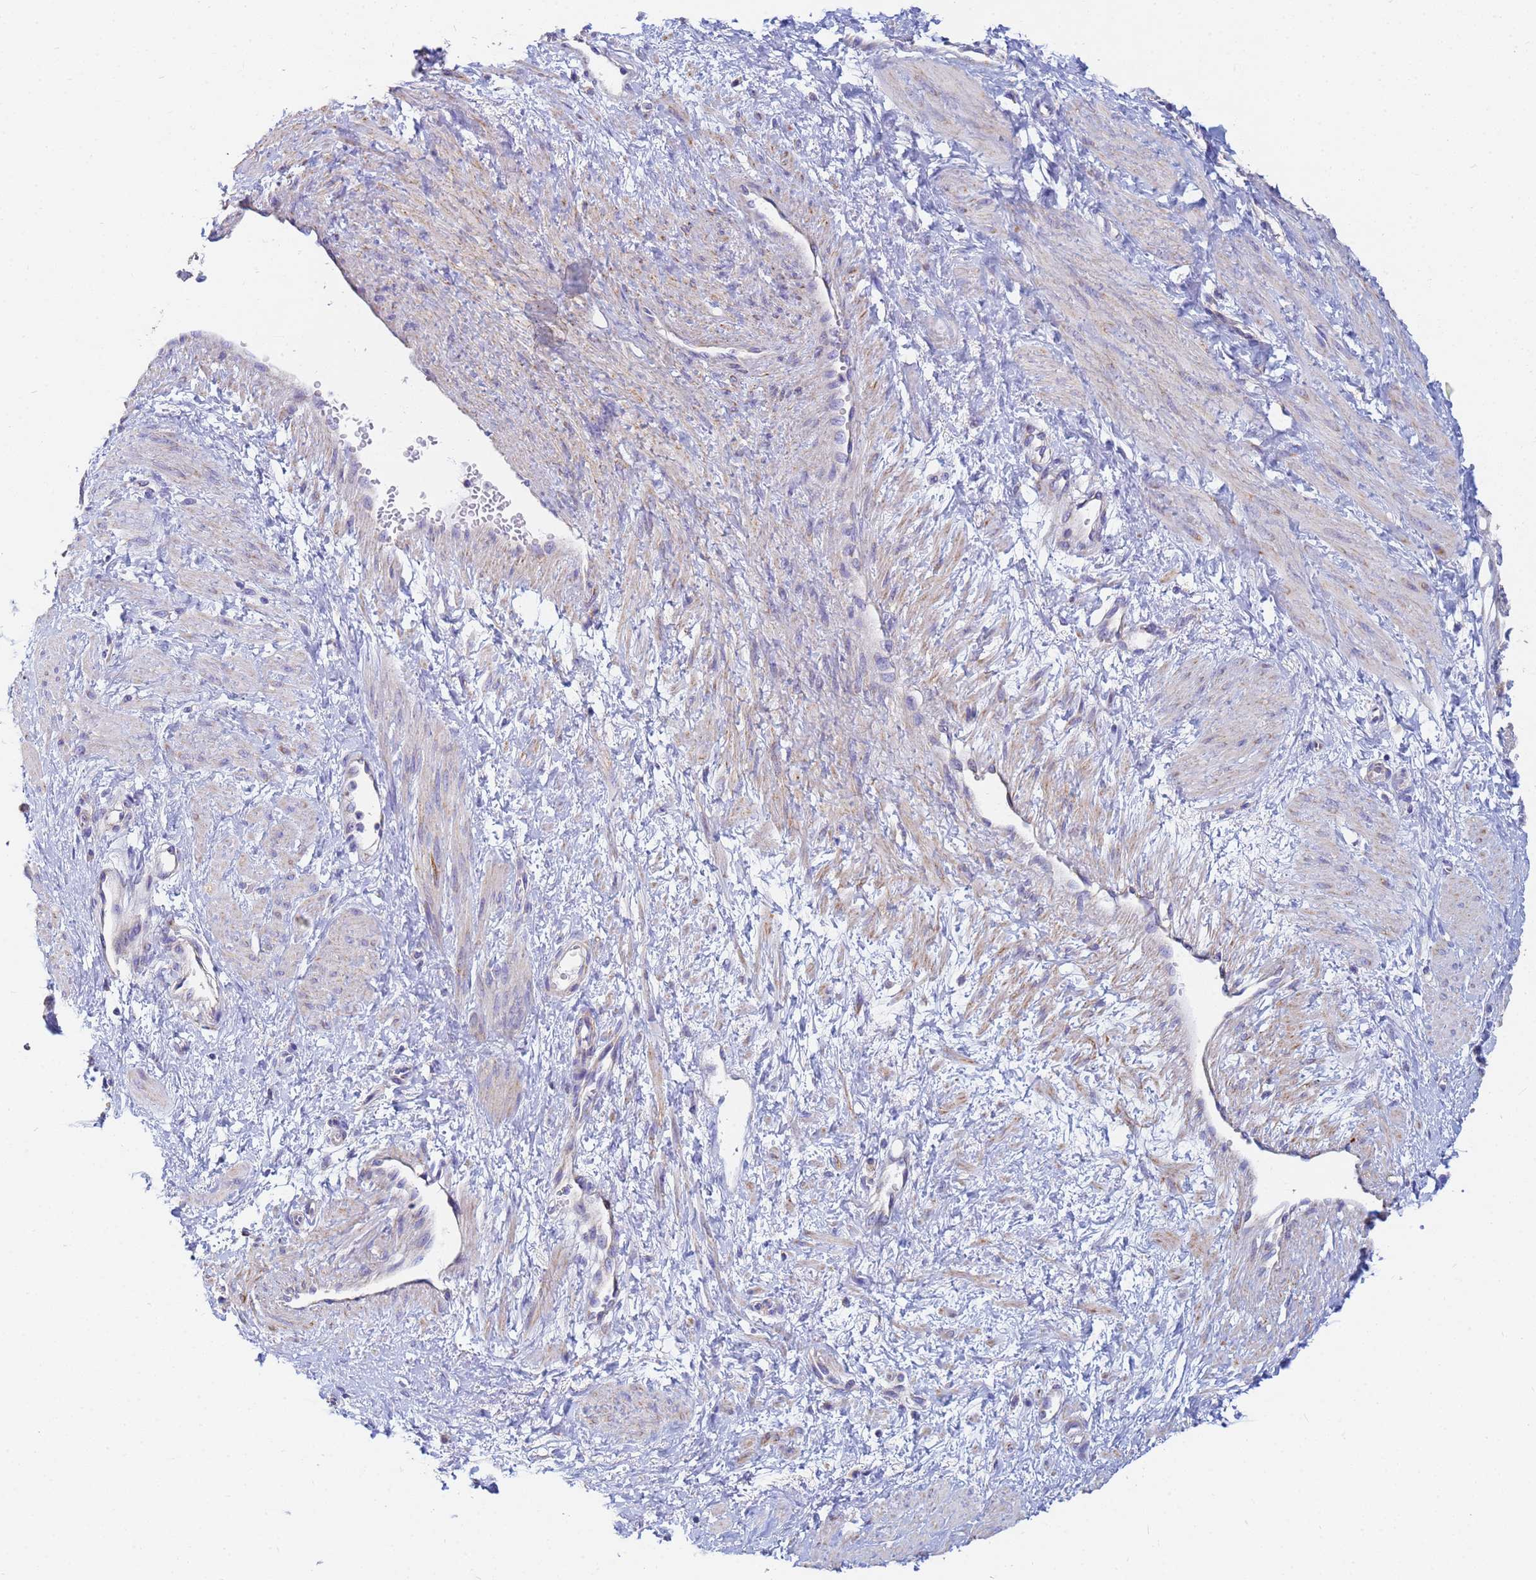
{"staining": {"intensity": "weak", "quantity": "<25%", "location": "cytoplasmic/membranous"}, "tissue": "smooth muscle", "cell_type": "Smooth muscle cells", "image_type": "normal", "snomed": [{"axis": "morphology", "description": "Normal tissue, NOS"}, {"axis": "topography", "description": "Smooth muscle"}, {"axis": "topography", "description": "Uterus"}], "caption": "High magnification brightfield microscopy of normal smooth muscle stained with DAB (brown) and counterstained with hematoxylin (blue): smooth muscle cells show no significant positivity.", "gene": "UQCRHL", "patient": {"sex": "female", "age": 39}}